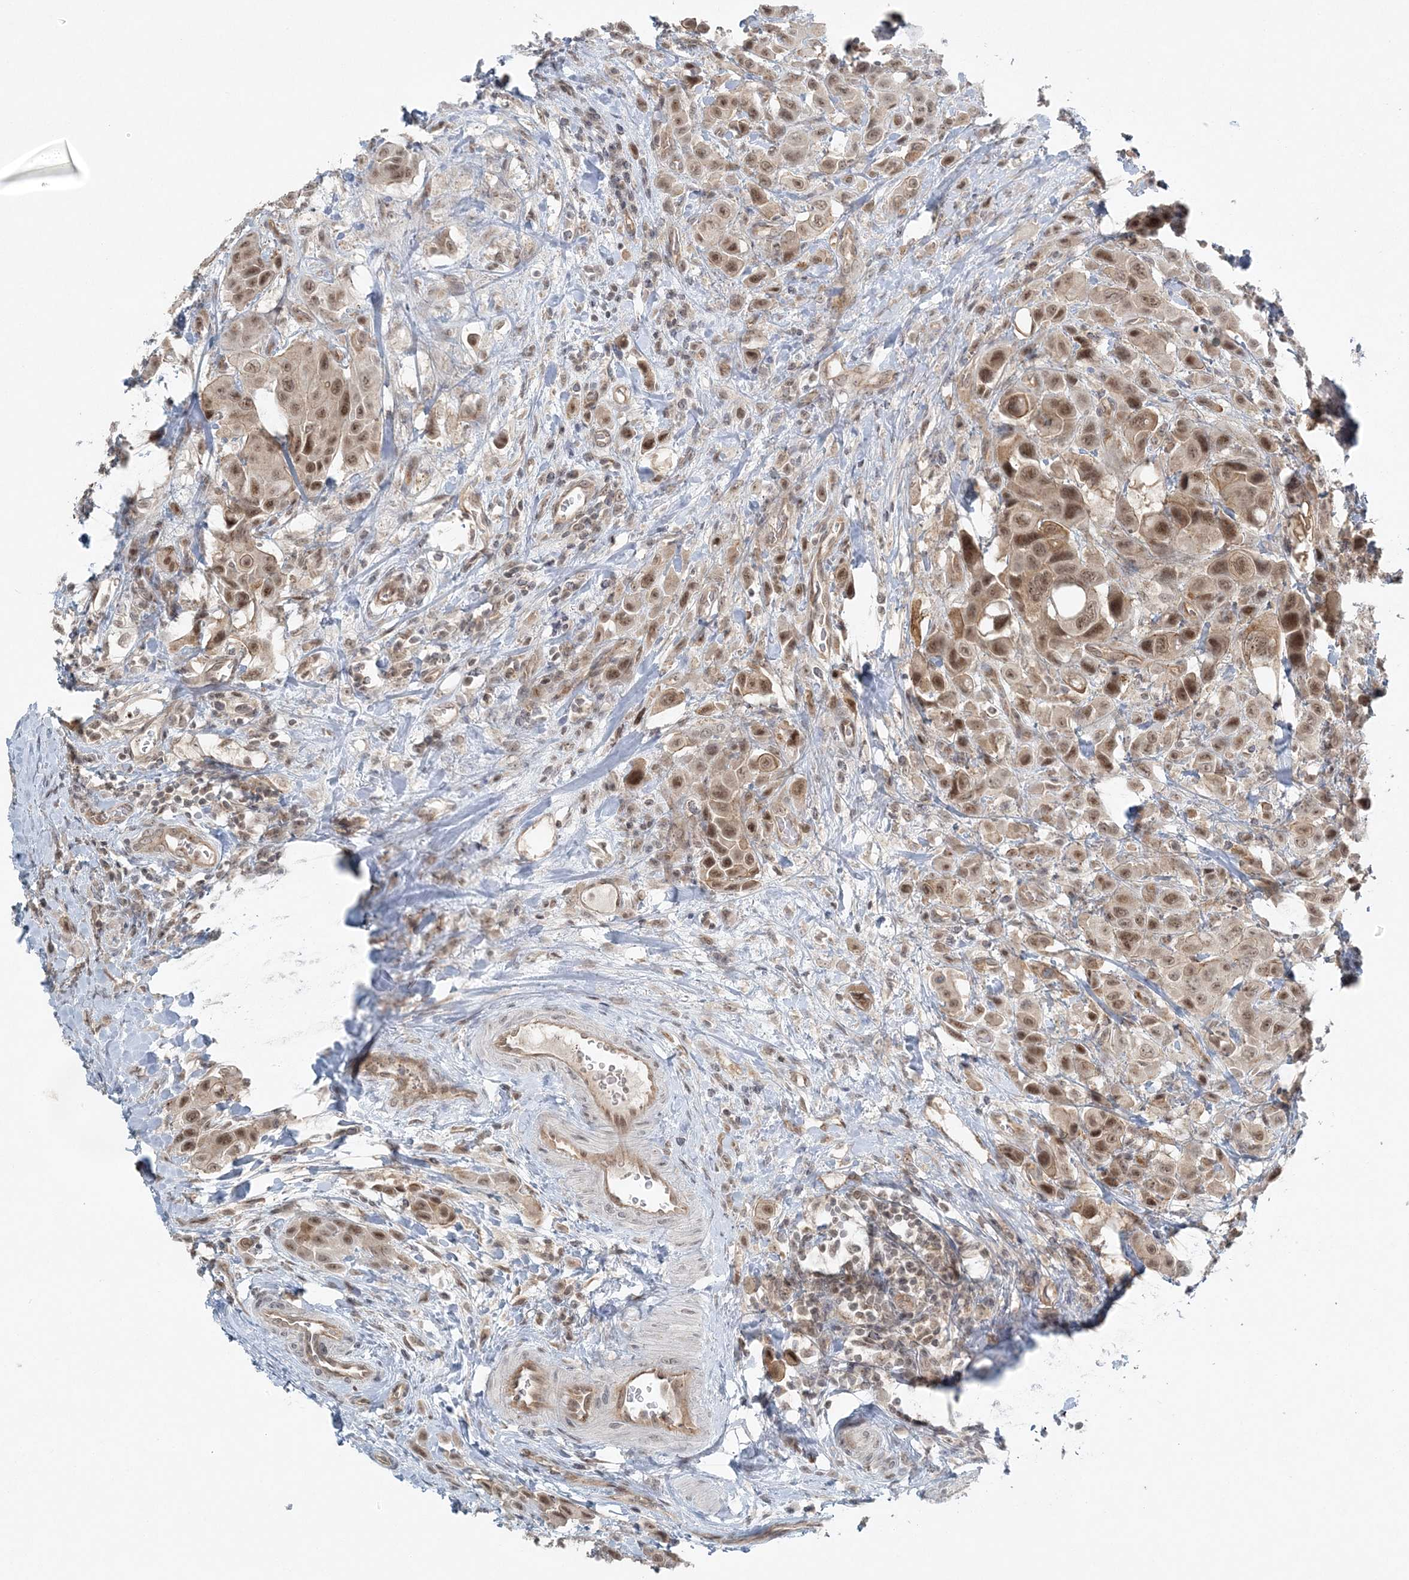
{"staining": {"intensity": "moderate", "quantity": ">75%", "location": "cytoplasmic/membranous,nuclear"}, "tissue": "urothelial cancer", "cell_type": "Tumor cells", "image_type": "cancer", "snomed": [{"axis": "morphology", "description": "Urothelial carcinoma, High grade"}, {"axis": "topography", "description": "Urinary bladder"}], "caption": "A histopathology image of urothelial cancer stained for a protein reveals moderate cytoplasmic/membranous and nuclear brown staining in tumor cells.", "gene": "ATP11A", "patient": {"sex": "male", "age": 50}}